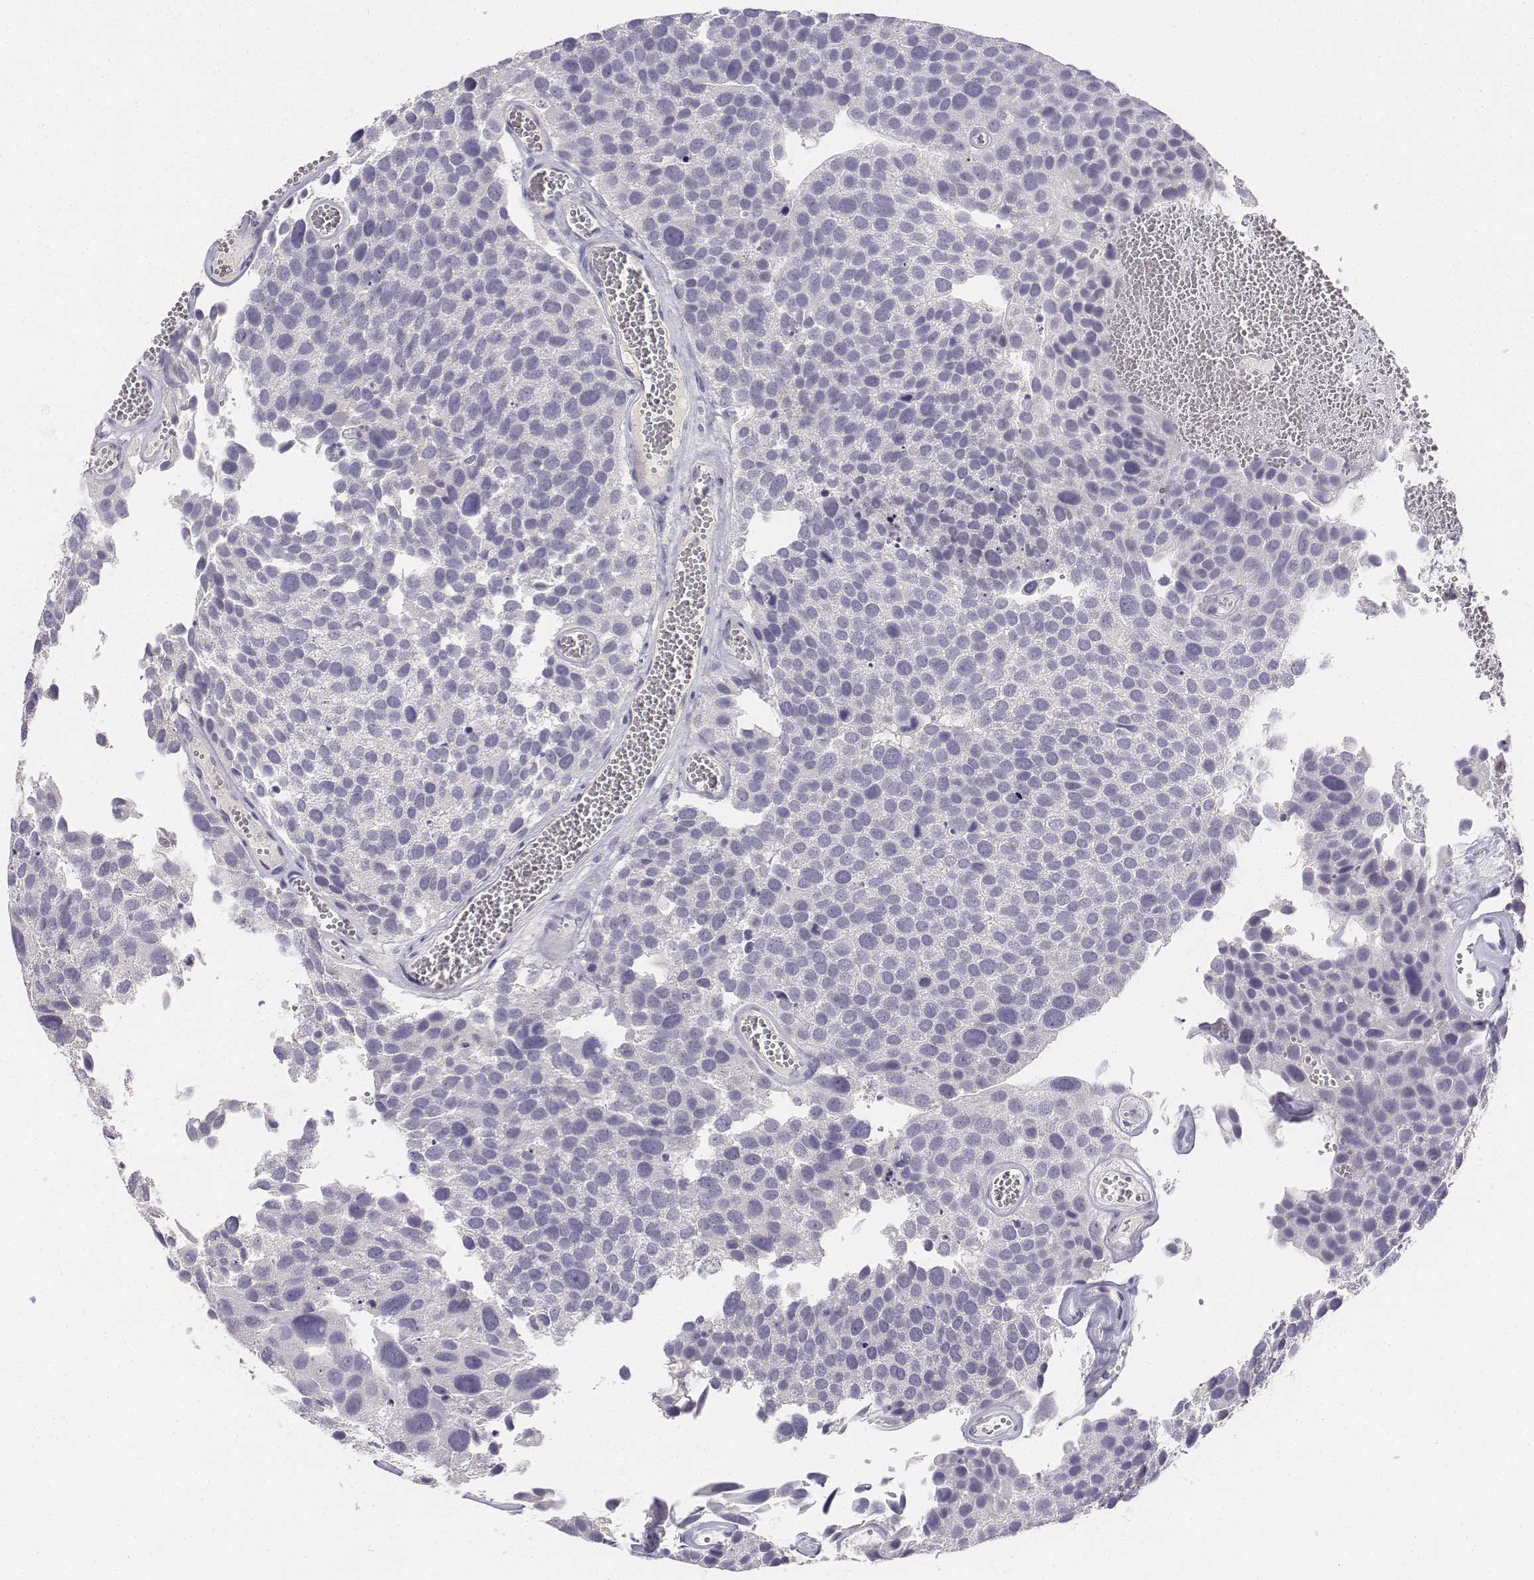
{"staining": {"intensity": "negative", "quantity": "none", "location": "none"}, "tissue": "urothelial cancer", "cell_type": "Tumor cells", "image_type": "cancer", "snomed": [{"axis": "morphology", "description": "Urothelial carcinoma, Low grade"}, {"axis": "topography", "description": "Urinary bladder"}], "caption": "Tumor cells show no significant expression in low-grade urothelial carcinoma. The staining was performed using DAB (3,3'-diaminobenzidine) to visualize the protein expression in brown, while the nuclei were stained in blue with hematoxylin (Magnification: 20x).", "gene": "UCN2", "patient": {"sex": "female", "age": 69}}